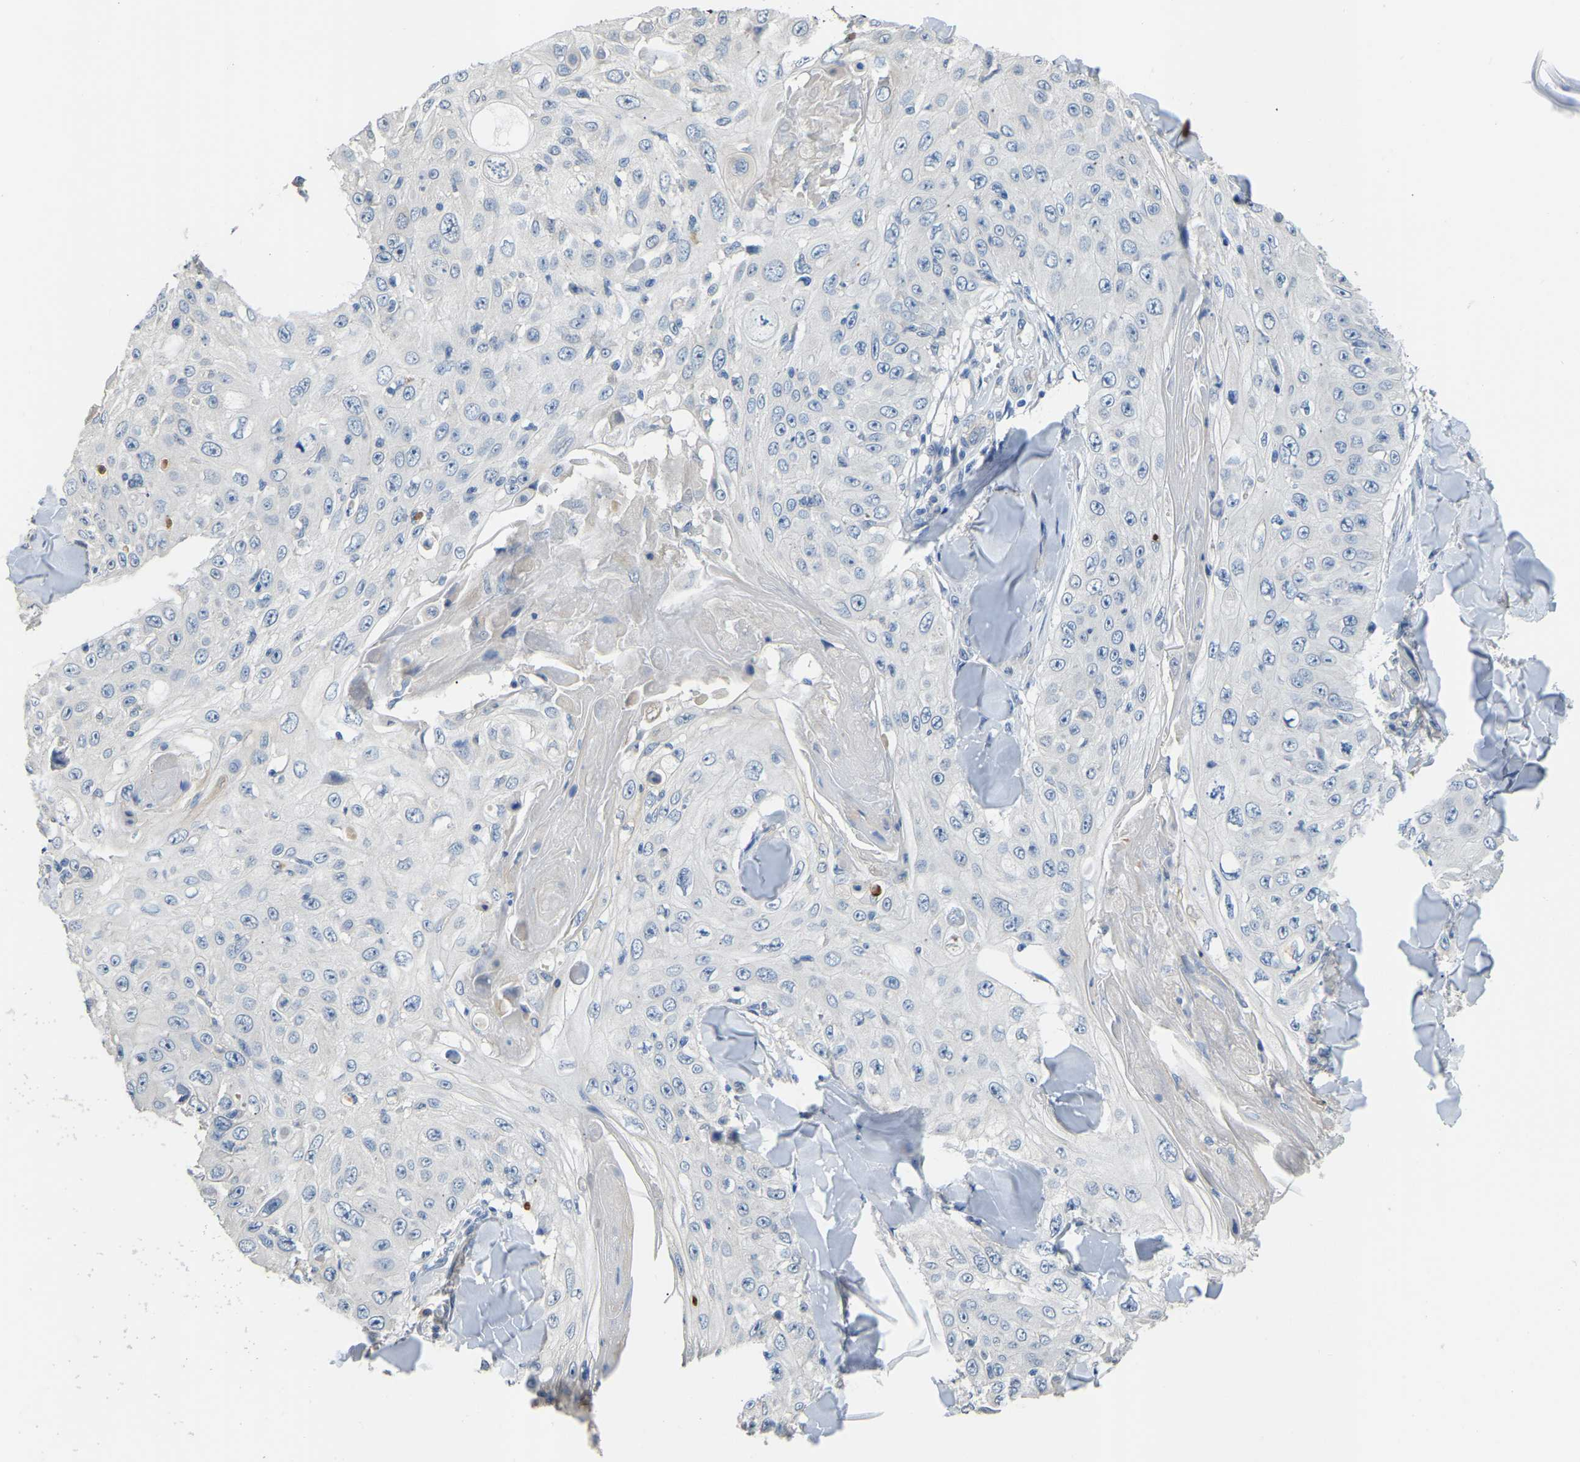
{"staining": {"intensity": "negative", "quantity": "none", "location": "none"}, "tissue": "skin cancer", "cell_type": "Tumor cells", "image_type": "cancer", "snomed": [{"axis": "morphology", "description": "Squamous cell carcinoma, NOS"}, {"axis": "topography", "description": "Skin"}], "caption": "Squamous cell carcinoma (skin) was stained to show a protein in brown. There is no significant expression in tumor cells.", "gene": "HIGD2B", "patient": {"sex": "male", "age": 86}}